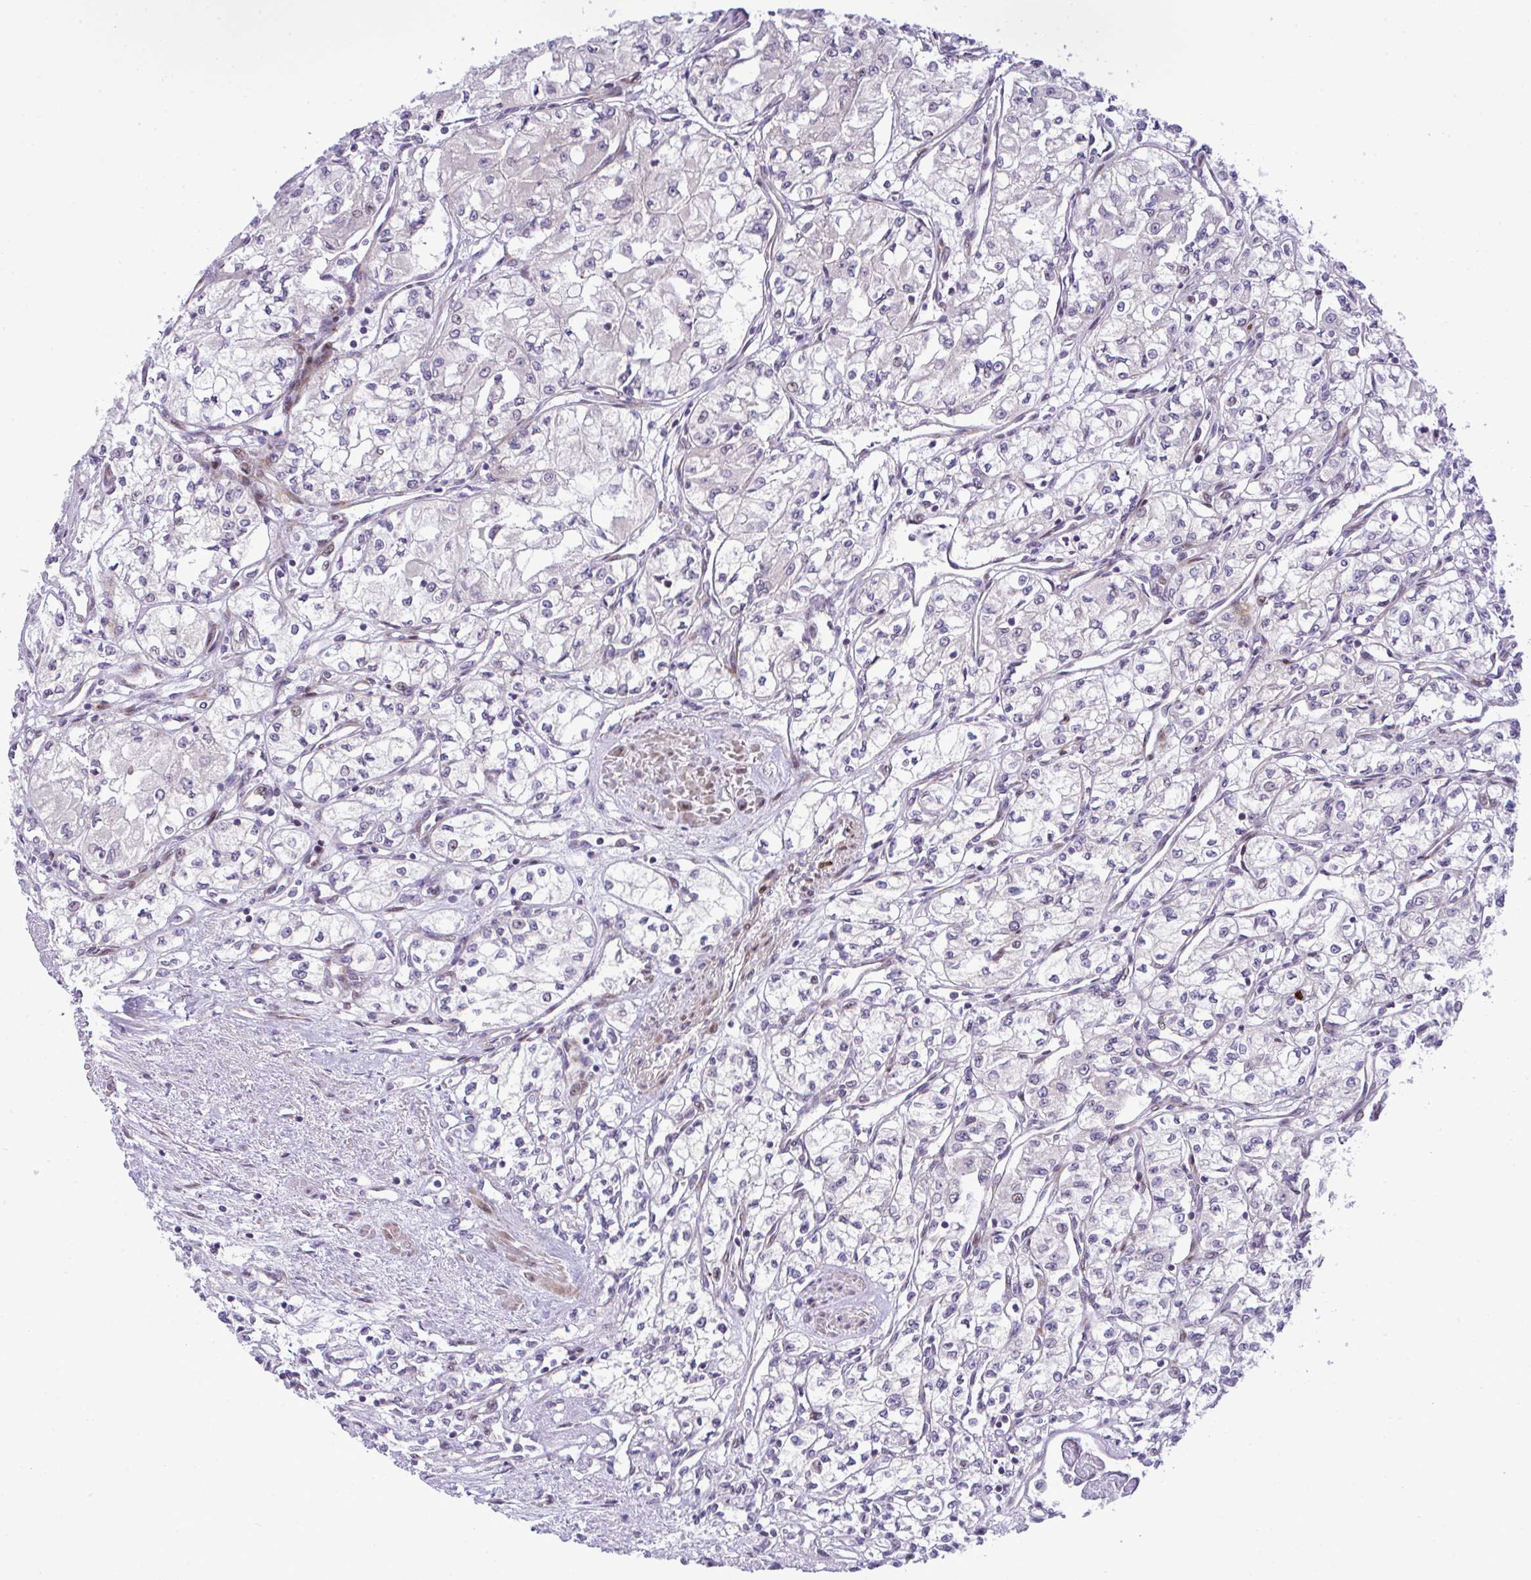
{"staining": {"intensity": "negative", "quantity": "none", "location": "none"}, "tissue": "renal cancer", "cell_type": "Tumor cells", "image_type": "cancer", "snomed": [{"axis": "morphology", "description": "Adenocarcinoma, NOS"}, {"axis": "topography", "description": "Kidney"}], "caption": "Tumor cells are negative for brown protein staining in adenocarcinoma (renal). (DAB immunohistochemistry (IHC) with hematoxylin counter stain).", "gene": "CASTOR2", "patient": {"sex": "male", "age": 59}}